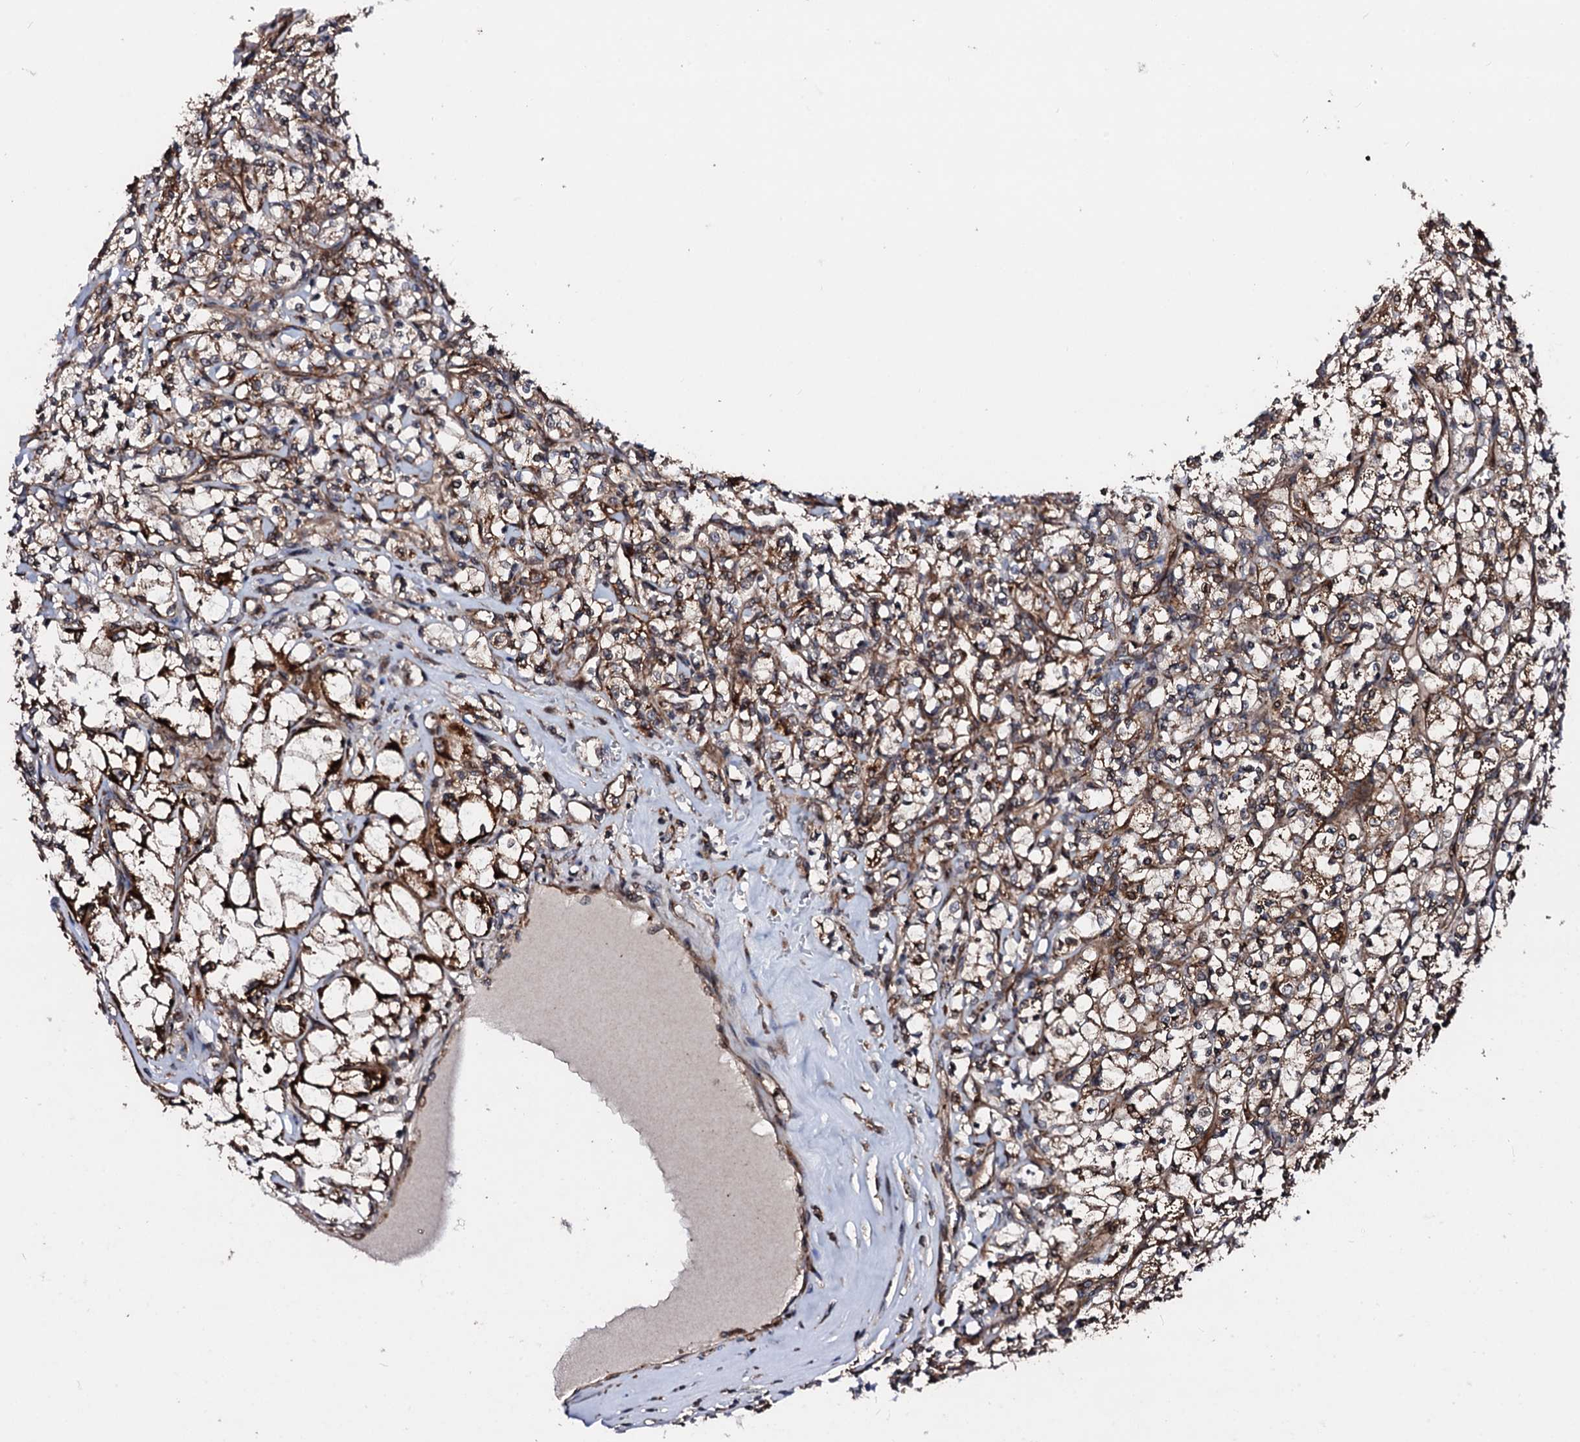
{"staining": {"intensity": "strong", "quantity": ">75%", "location": "cytoplasmic/membranous"}, "tissue": "renal cancer", "cell_type": "Tumor cells", "image_type": "cancer", "snomed": [{"axis": "morphology", "description": "Adenocarcinoma, NOS"}, {"axis": "topography", "description": "Kidney"}], "caption": "Renal cancer (adenocarcinoma) stained with DAB IHC reveals high levels of strong cytoplasmic/membranous positivity in about >75% of tumor cells. (Stains: DAB in brown, nuclei in blue, Microscopy: brightfield microscopy at high magnification).", "gene": "SDHAF2", "patient": {"sex": "female", "age": 69}}